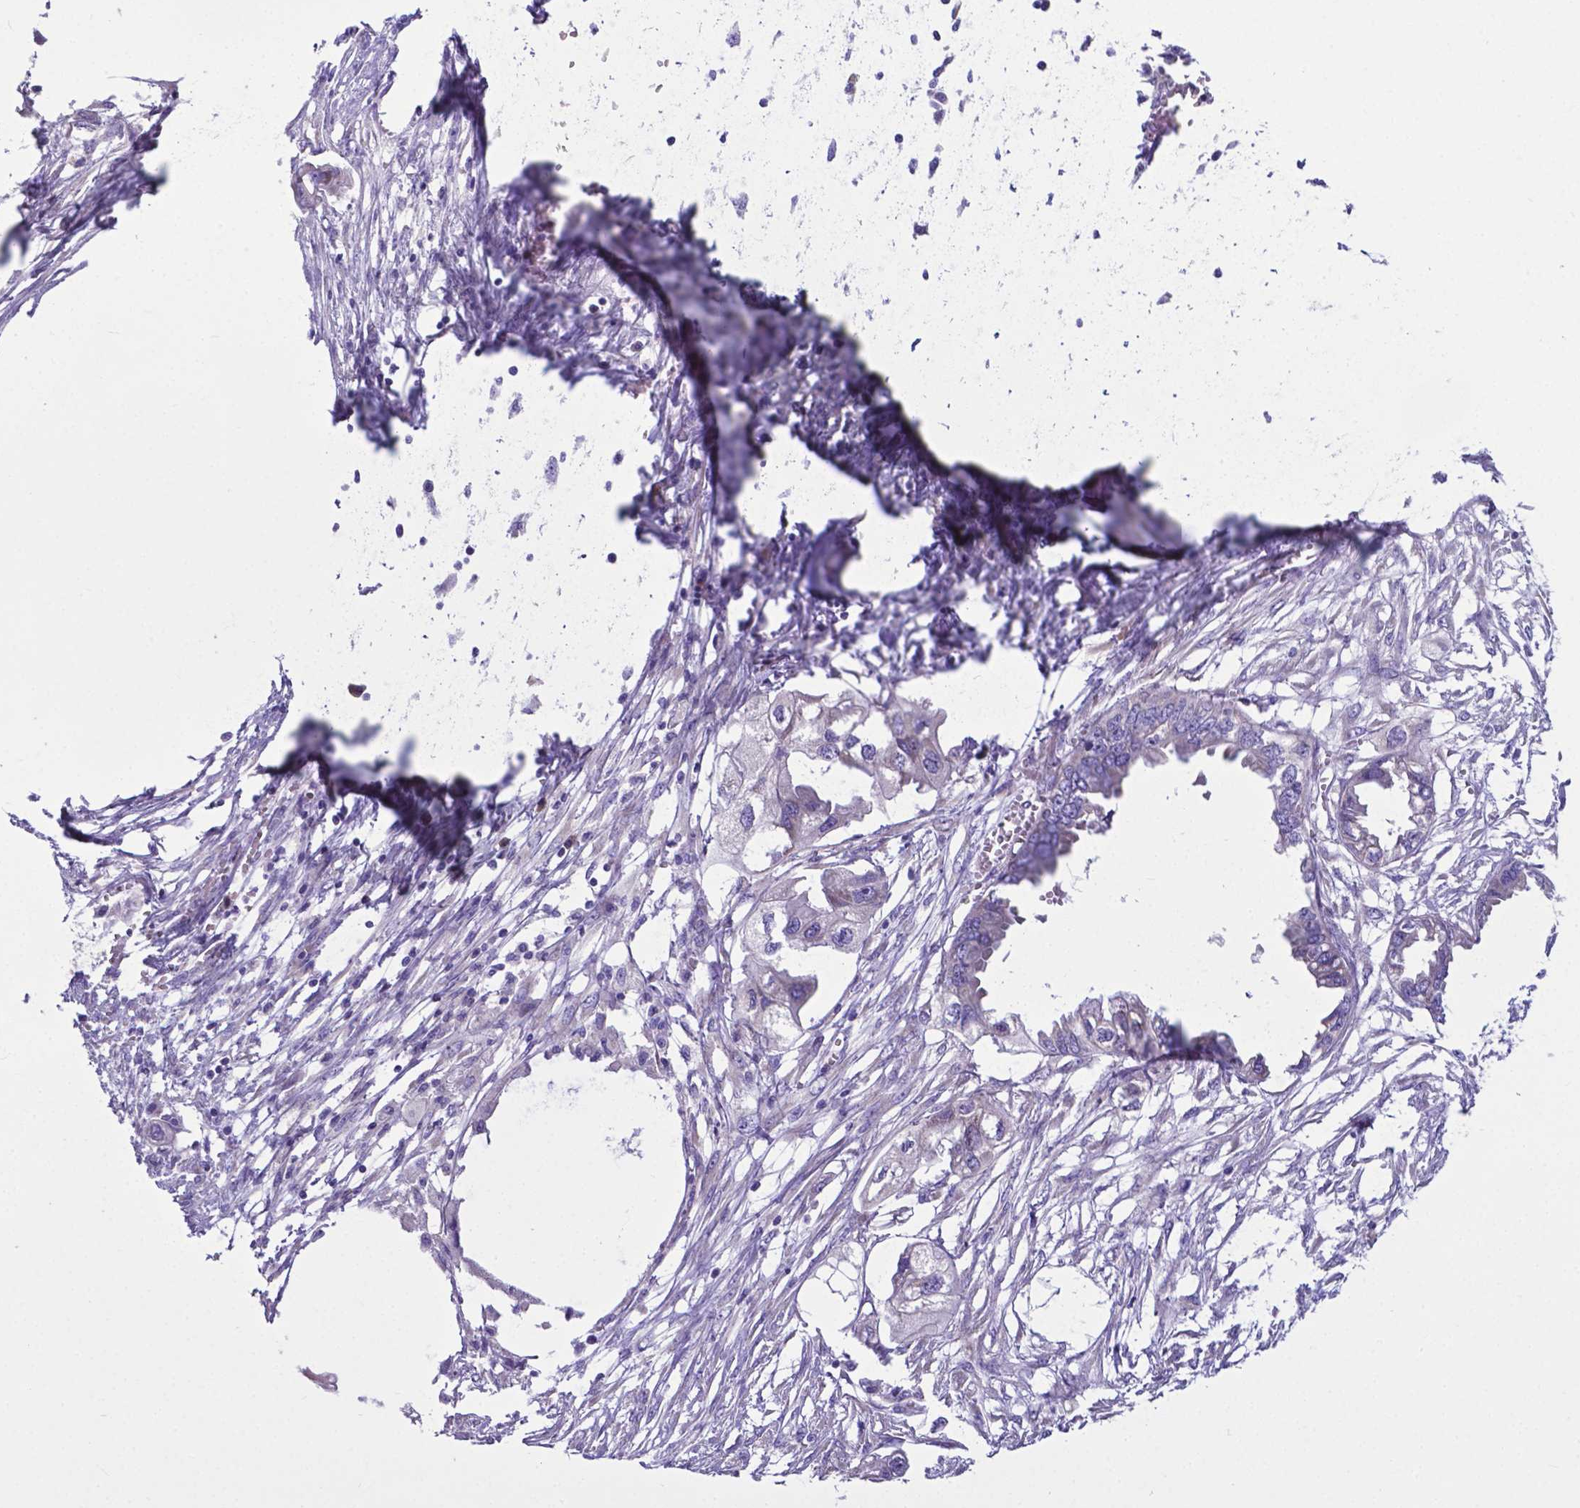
{"staining": {"intensity": "negative", "quantity": "none", "location": "none"}, "tissue": "endometrial cancer", "cell_type": "Tumor cells", "image_type": "cancer", "snomed": [{"axis": "morphology", "description": "Adenocarcinoma, NOS"}, {"axis": "morphology", "description": "Adenocarcinoma, metastatic, NOS"}, {"axis": "topography", "description": "Adipose tissue"}, {"axis": "topography", "description": "Endometrium"}], "caption": "High magnification brightfield microscopy of endometrial cancer stained with DAB (3,3'-diaminobenzidine) (brown) and counterstained with hematoxylin (blue): tumor cells show no significant staining.", "gene": "RPL6", "patient": {"sex": "female", "age": 67}}